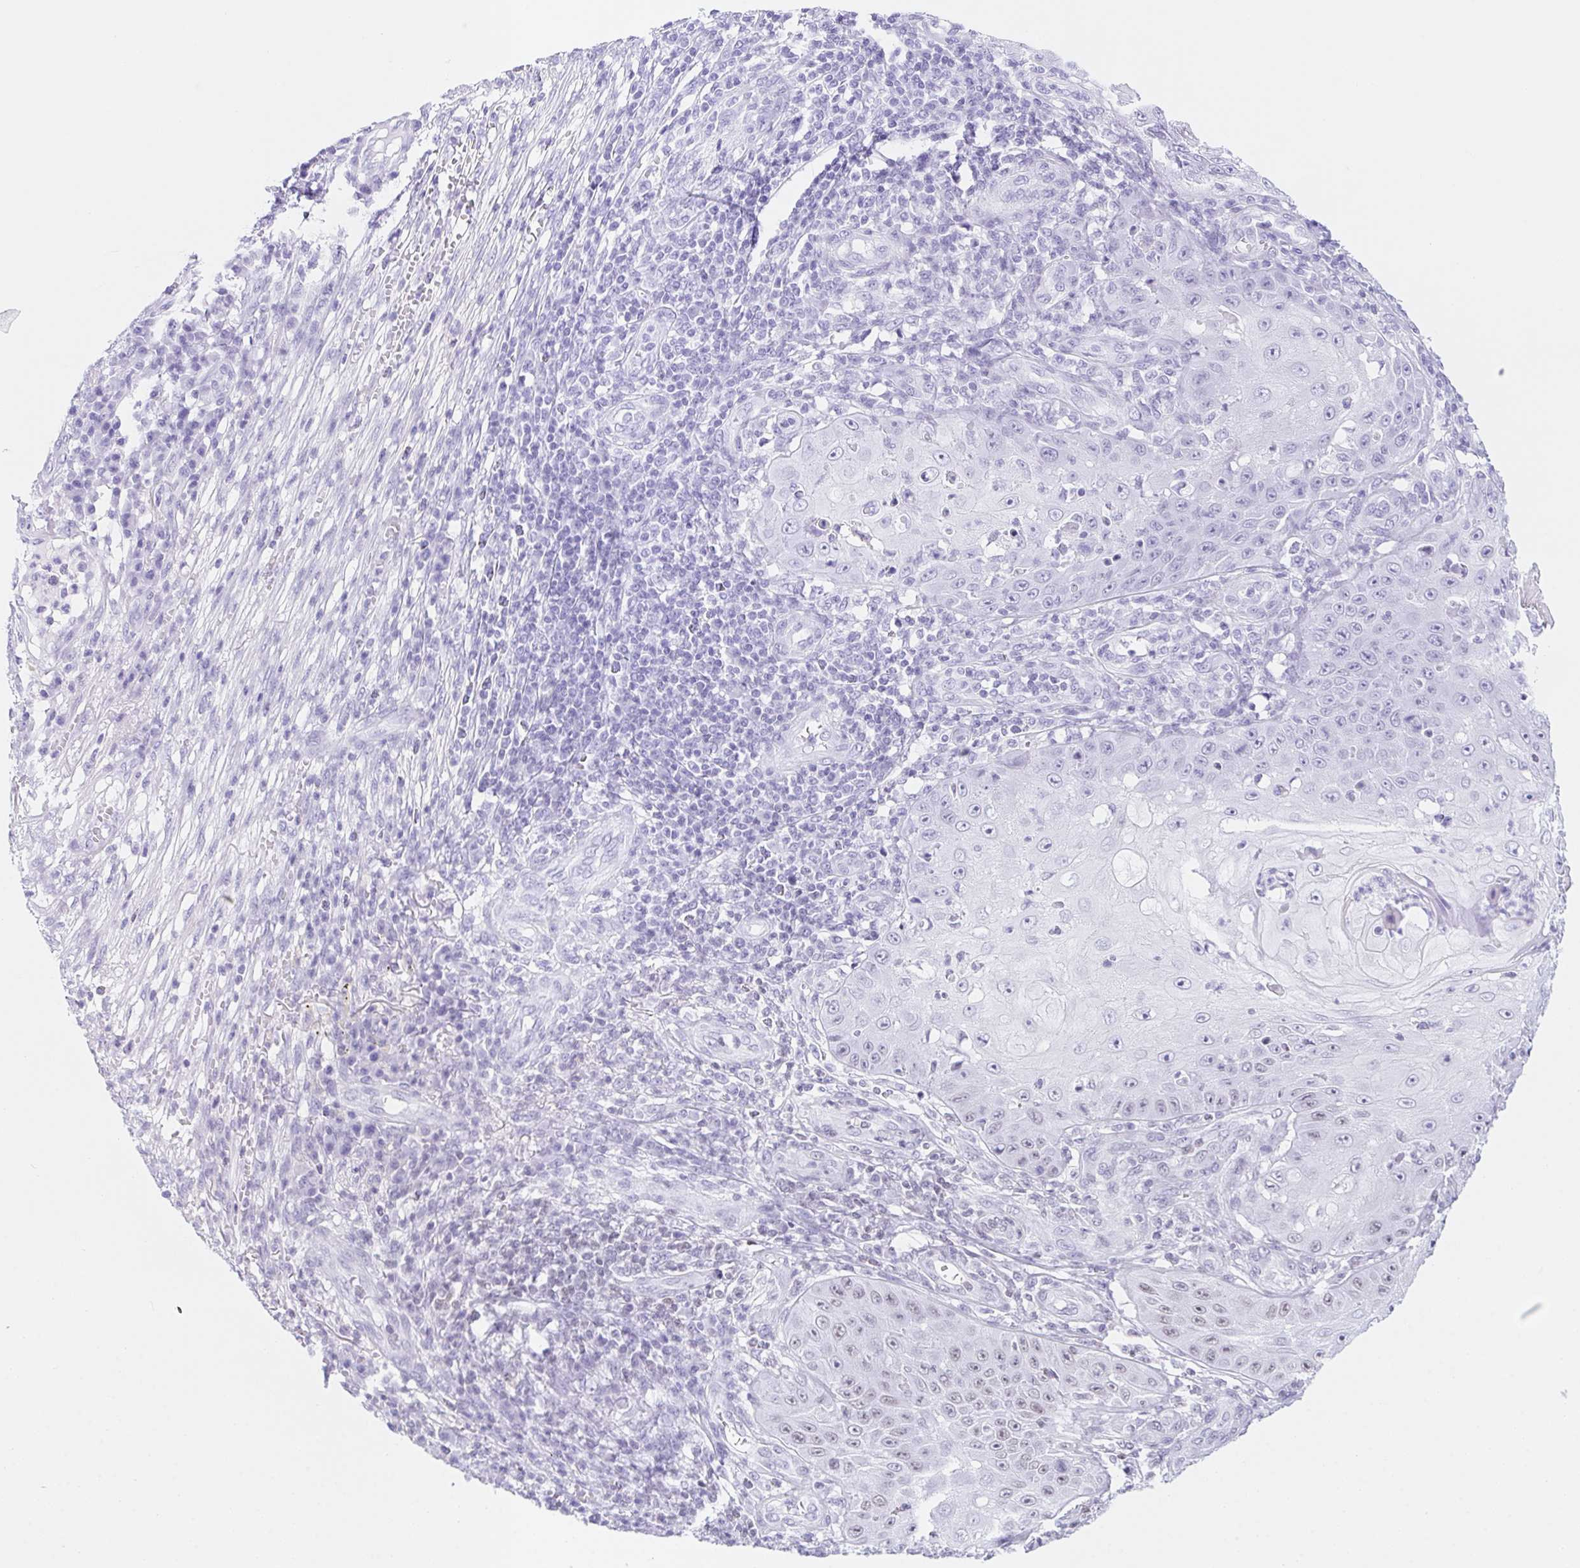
{"staining": {"intensity": "negative", "quantity": "none", "location": "none"}, "tissue": "skin cancer", "cell_type": "Tumor cells", "image_type": "cancer", "snomed": [{"axis": "morphology", "description": "Squamous cell carcinoma, NOS"}, {"axis": "topography", "description": "Skin"}], "caption": "This is an immunohistochemistry image of human skin cancer. There is no staining in tumor cells.", "gene": "POLD3", "patient": {"sex": "male", "age": 70}}